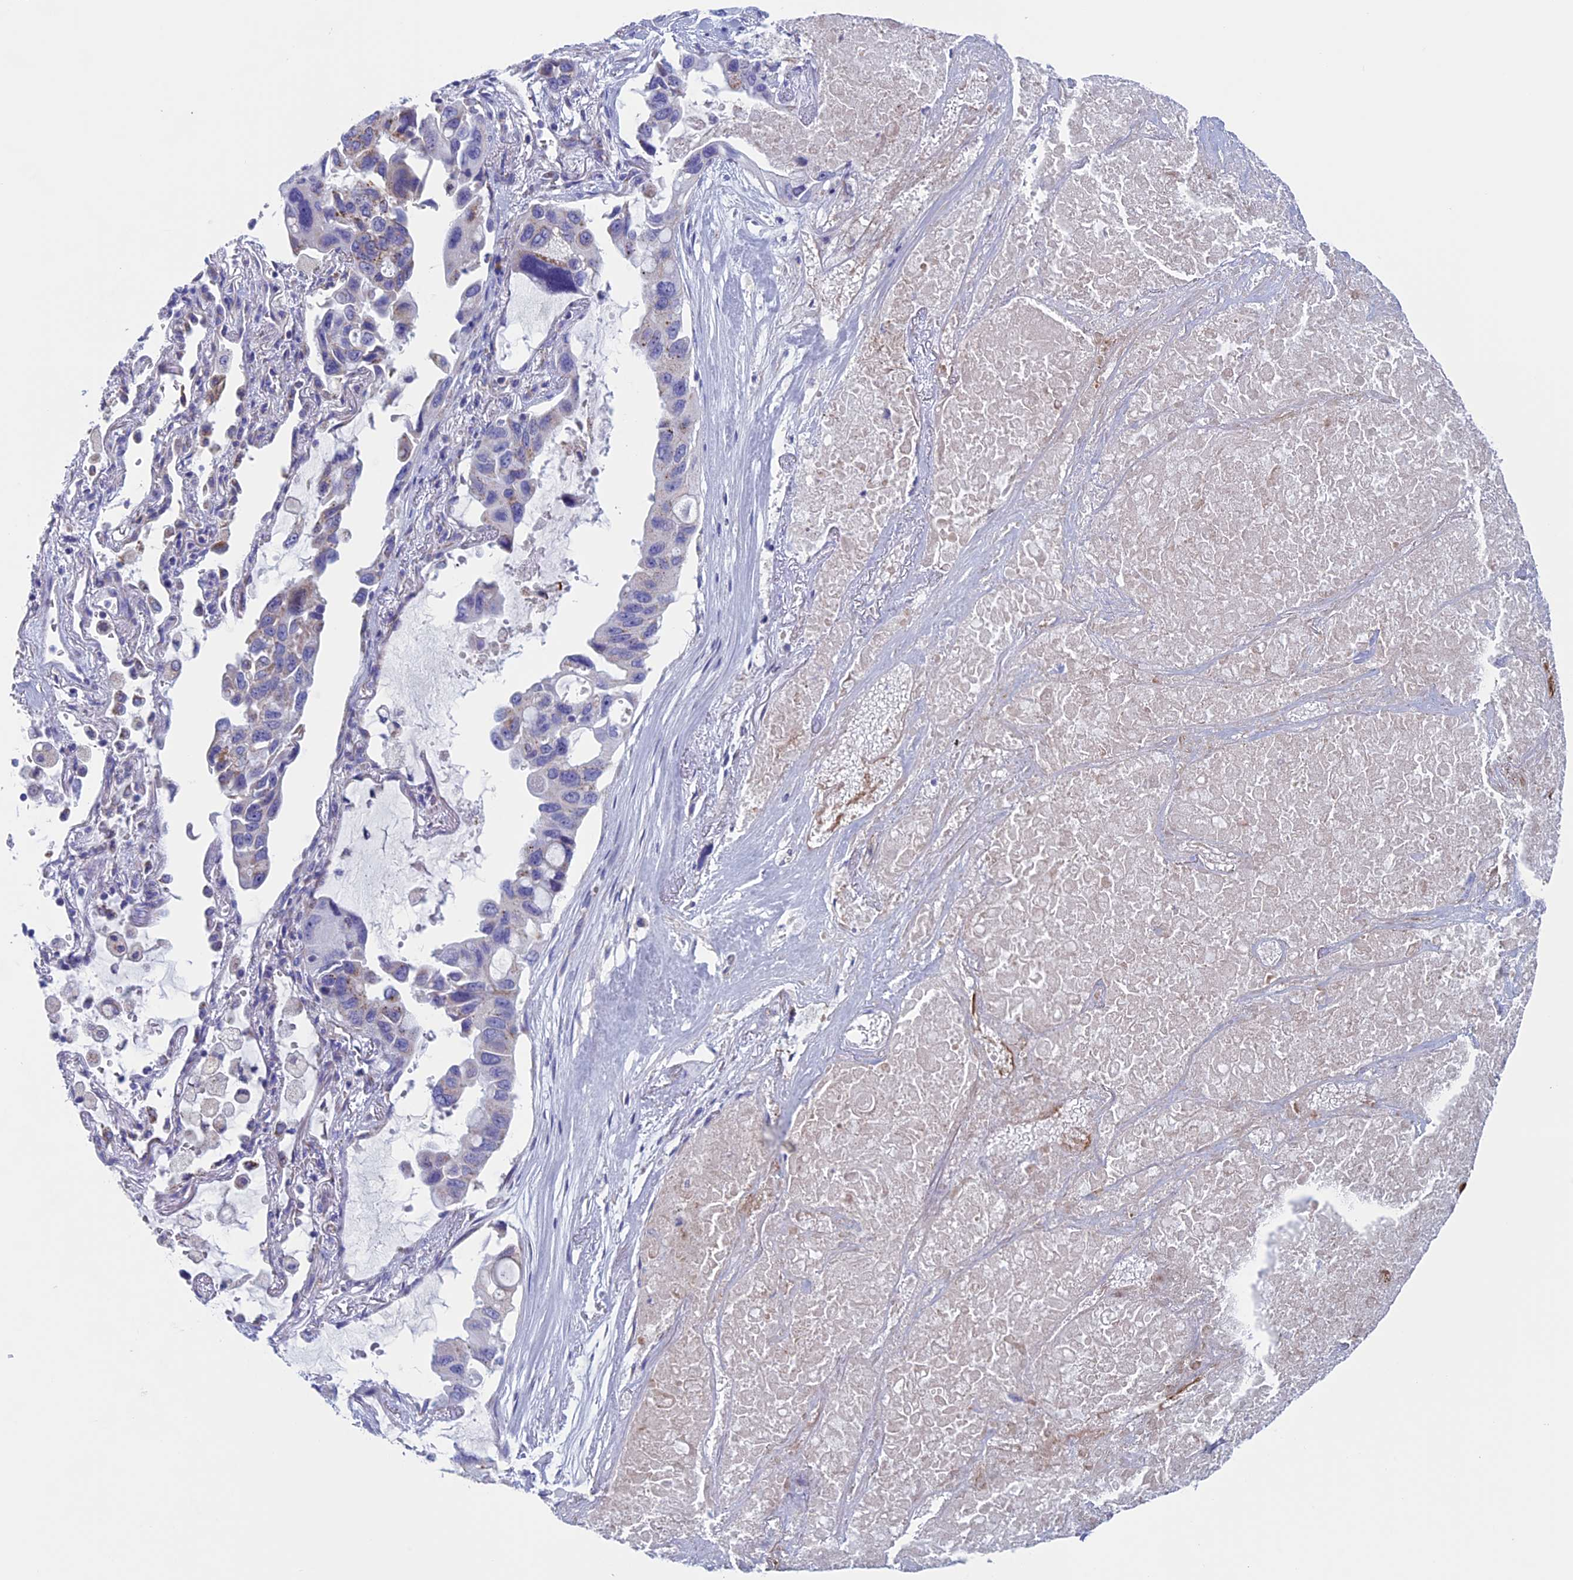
{"staining": {"intensity": "negative", "quantity": "none", "location": "none"}, "tissue": "lung cancer", "cell_type": "Tumor cells", "image_type": "cancer", "snomed": [{"axis": "morphology", "description": "Squamous cell carcinoma, NOS"}, {"axis": "topography", "description": "Lung"}], "caption": "IHC image of squamous cell carcinoma (lung) stained for a protein (brown), which reveals no positivity in tumor cells.", "gene": "NDUFB9", "patient": {"sex": "female", "age": 73}}